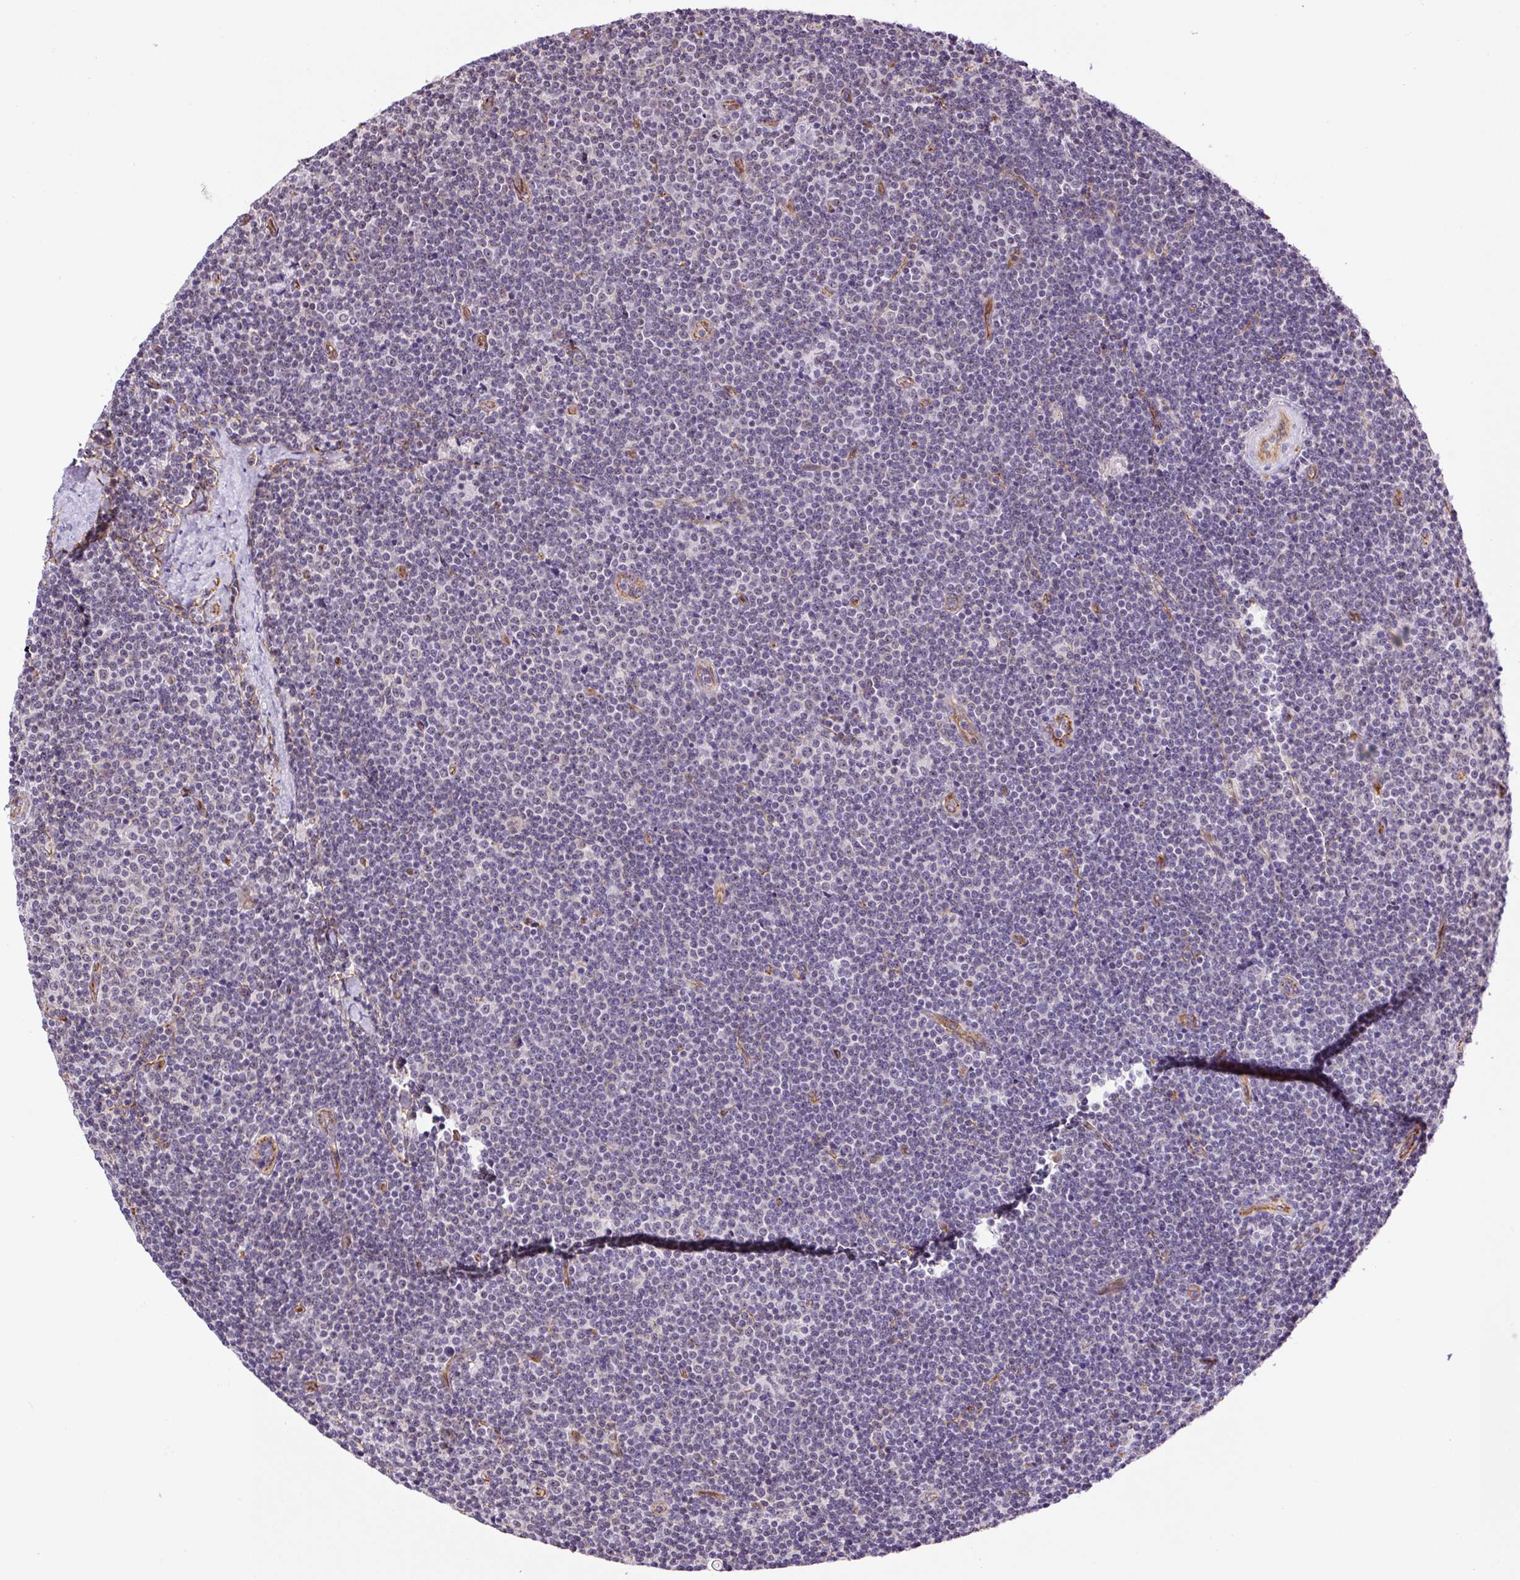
{"staining": {"intensity": "negative", "quantity": "none", "location": "none"}, "tissue": "lymphoma", "cell_type": "Tumor cells", "image_type": "cancer", "snomed": [{"axis": "morphology", "description": "Malignant lymphoma, non-Hodgkin's type, Low grade"}, {"axis": "topography", "description": "Lymph node"}], "caption": "Protein analysis of lymphoma displays no significant expression in tumor cells.", "gene": "MYO5C", "patient": {"sex": "male", "age": 48}}